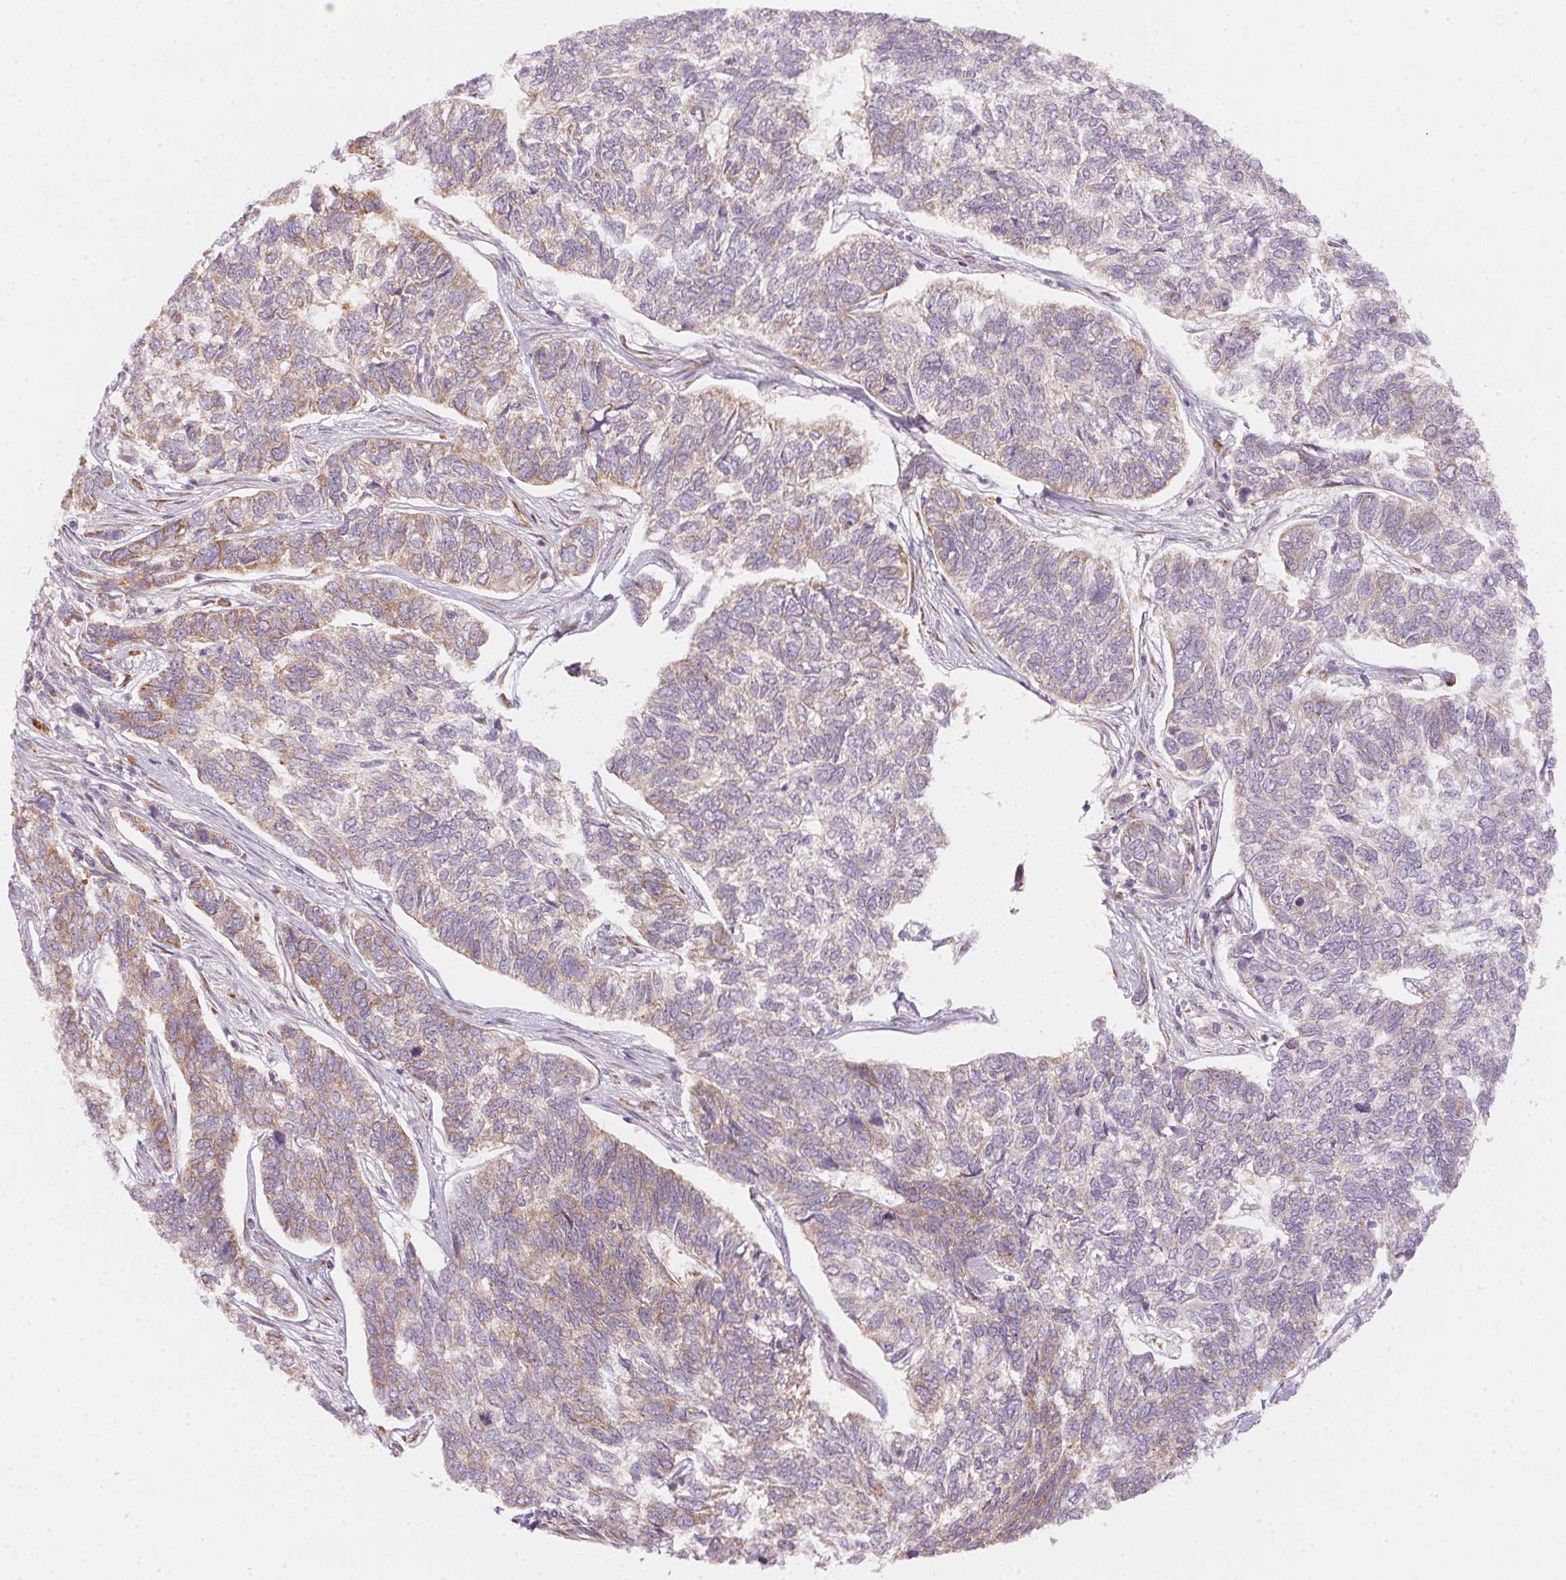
{"staining": {"intensity": "weak", "quantity": "25%-75%", "location": "cytoplasmic/membranous"}, "tissue": "skin cancer", "cell_type": "Tumor cells", "image_type": "cancer", "snomed": [{"axis": "morphology", "description": "Basal cell carcinoma"}, {"axis": "topography", "description": "Skin"}], "caption": "There is low levels of weak cytoplasmic/membranous staining in tumor cells of basal cell carcinoma (skin), as demonstrated by immunohistochemical staining (brown color).", "gene": "BLOC1S2", "patient": {"sex": "female", "age": 65}}